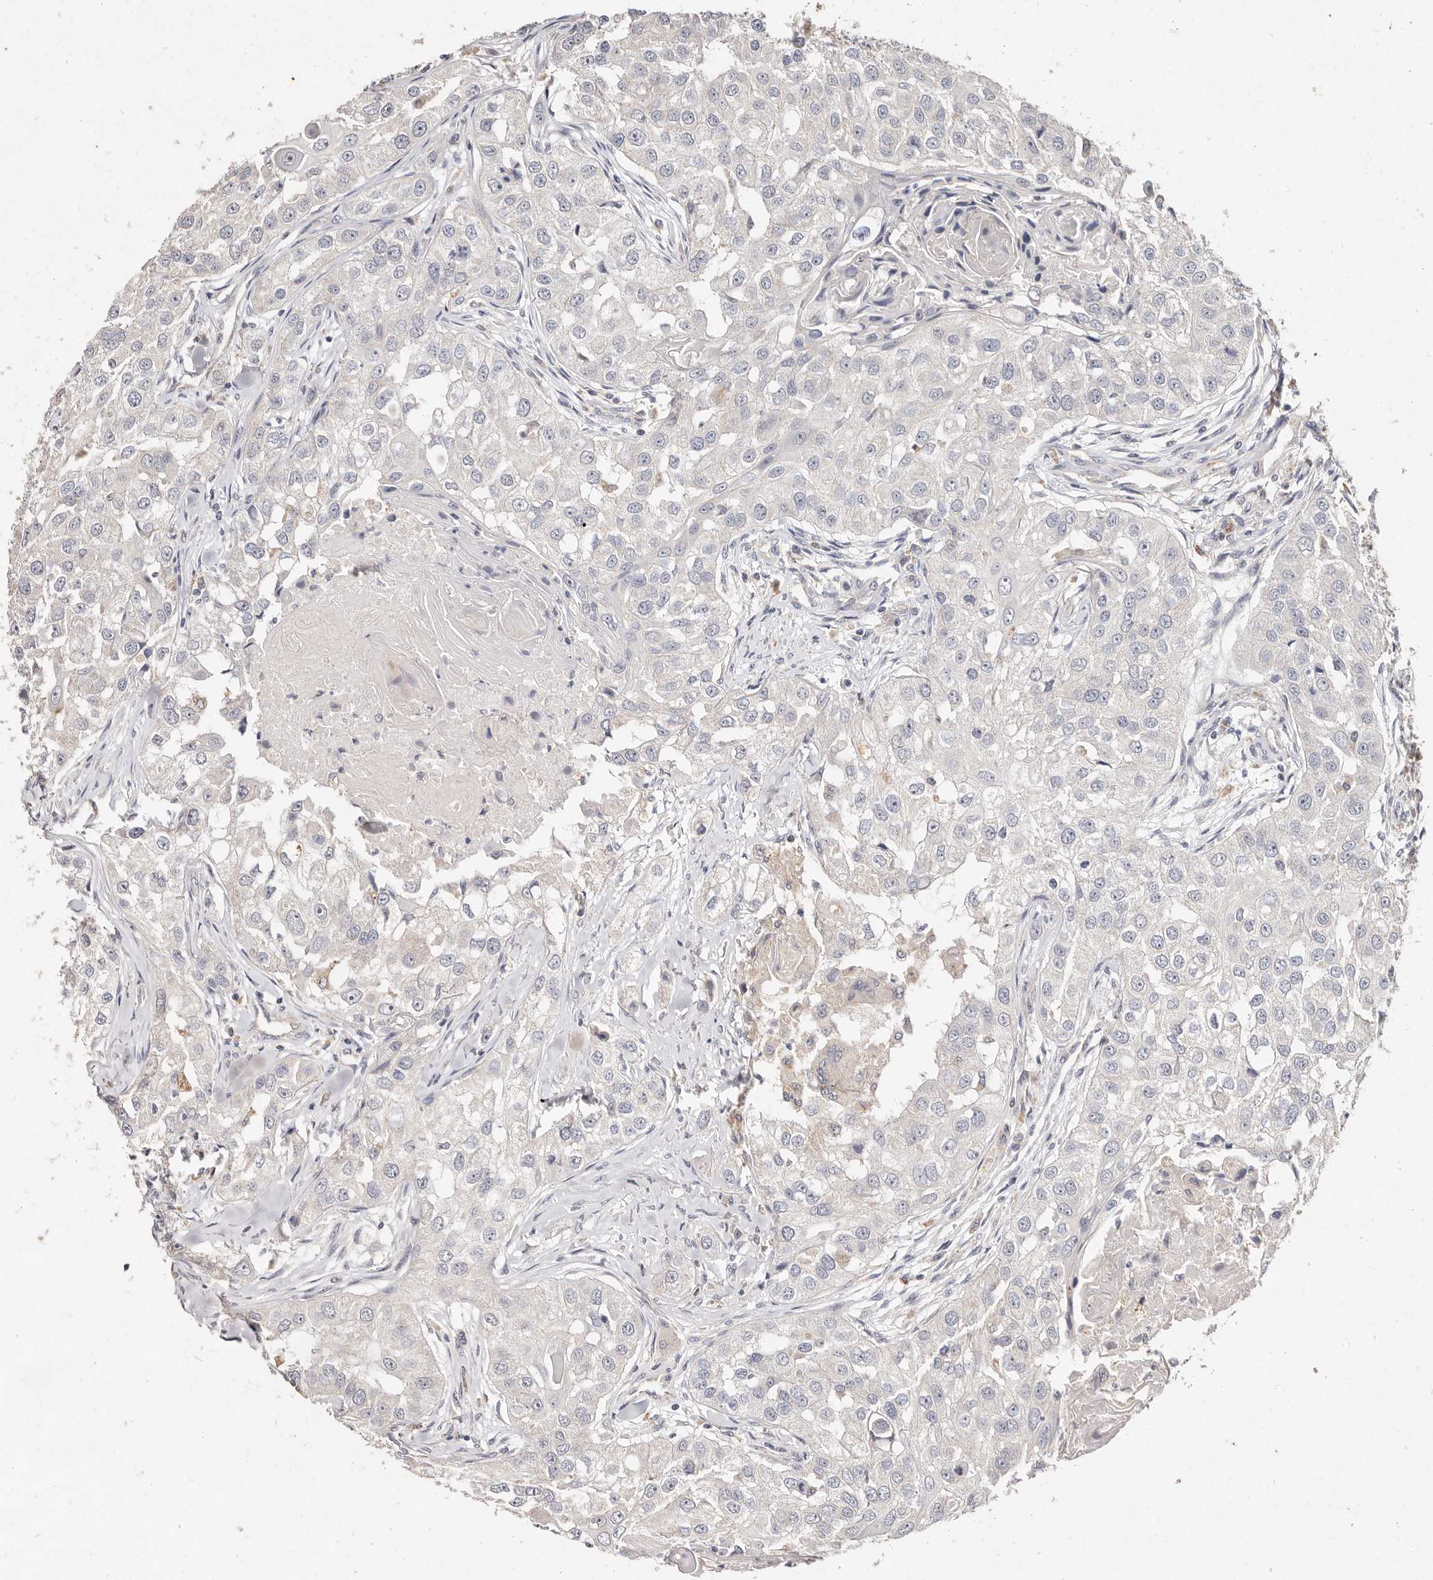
{"staining": {"intensity": "negative", "quantity": "none", "location": "none"}, "tissue": "head and neck cancer", "cell_type": "Tumor cells", "image_type": "cancer", "snomed": [{"axis": "morphology", "description": "Normal tissue, NOS"}, {"axis": "morphology", "description": "Squamous cell carcinoma, NOS"}, {"axis": "topography", "description": "Skeletal muscle"}, {"axis": "topography", "description": "Head-Neck"}], "caption": "High magnification brightfield microscopy of squamous cell carcinoma (head and neck) stained with DAB (brown) and counterstained with hematoxylin (blue): tumor cells show no significant positivity.", "gene": "THBS3", "patient": {"sex": "male", "age": 51}}